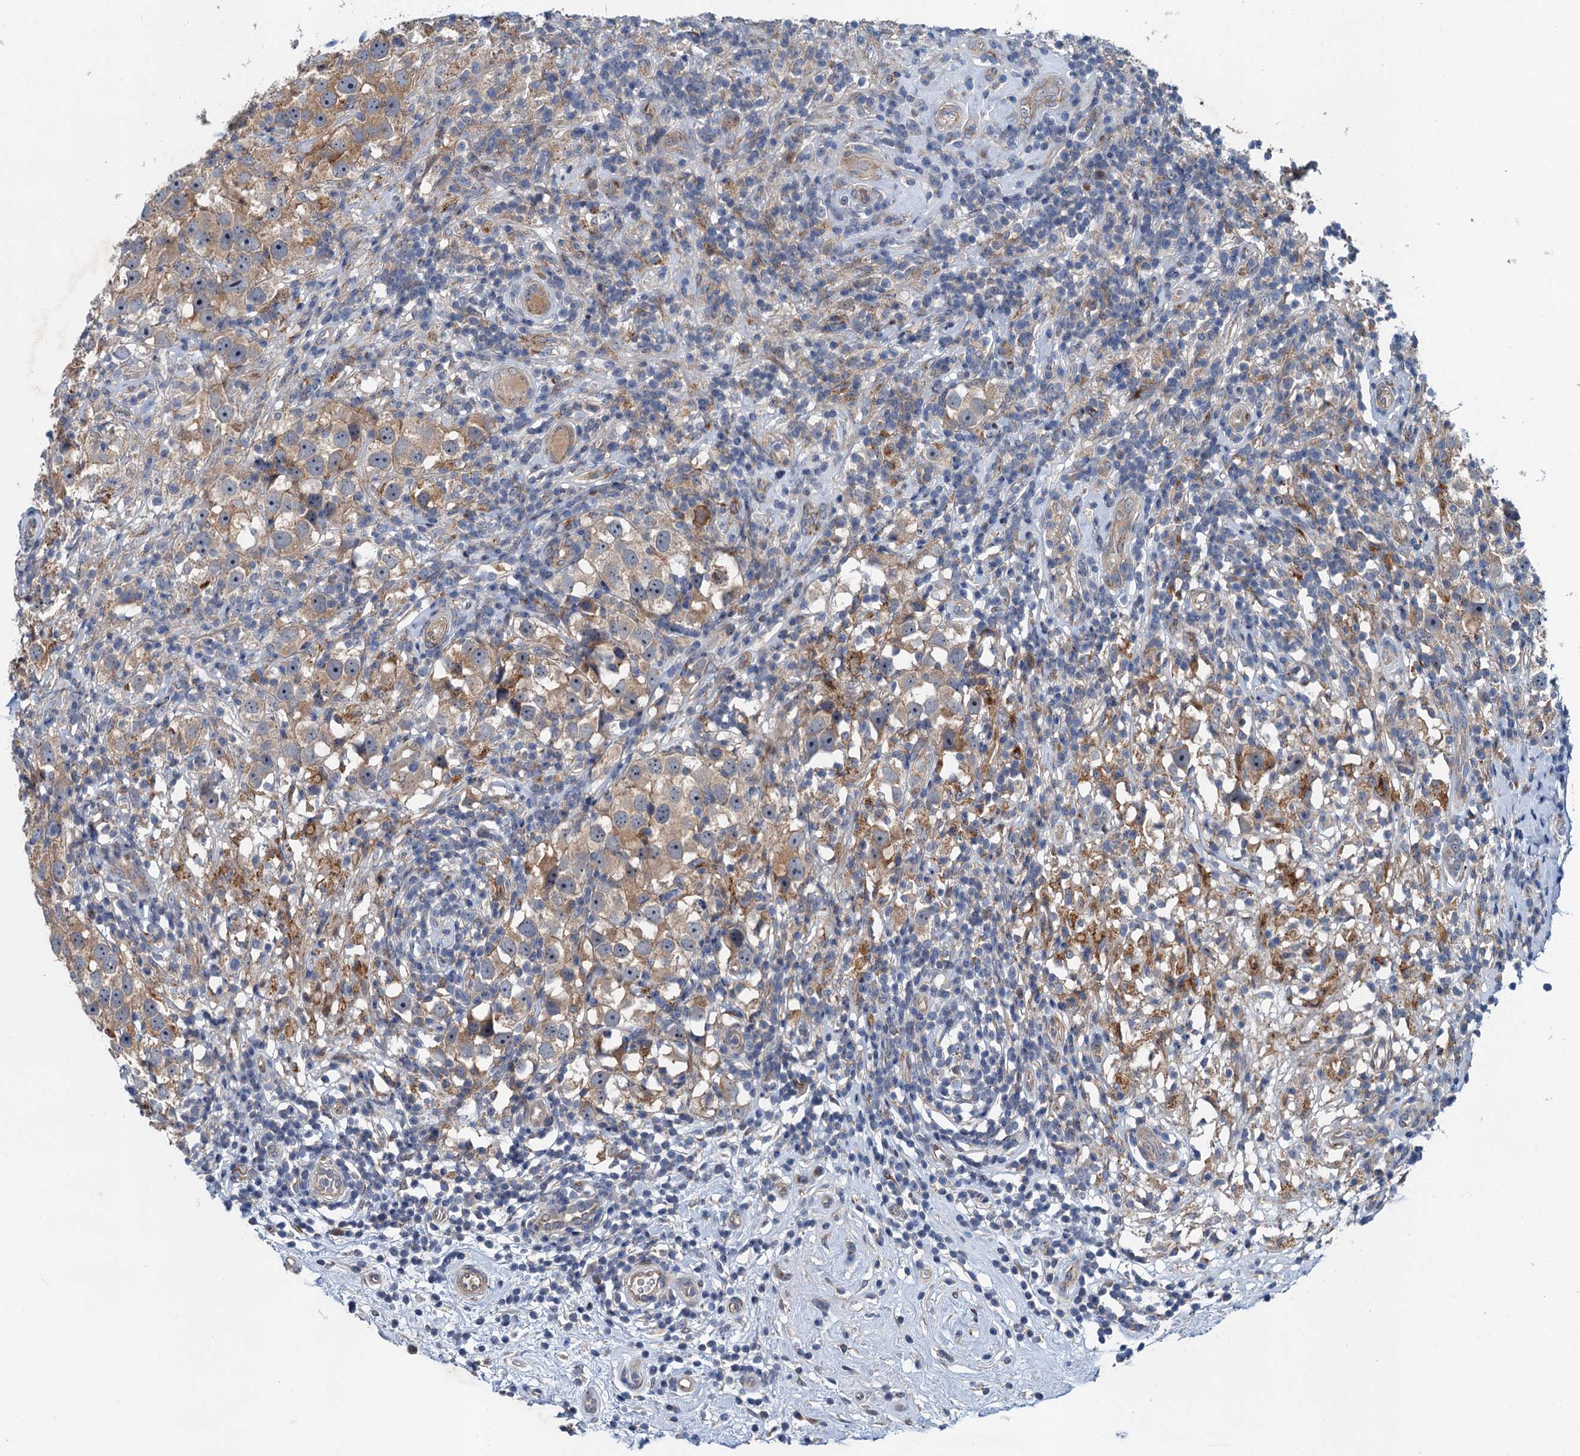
{"staining": {"intensity": "weak", "quantity": "<25%", "location": "cytoplasmic/membranous"}, "tissue": "testis cancer", "cell_type": "Tumor cells", "image_type": "cancer", "snomed": [{"axis": "morphology", "description": "Seminoma, NOS"}, {"axis": "topography", "description": "Testis"}], "caption": "There is no significant positivity in tumor cells of testis cancer (seminoma). (DAB (3,3'-diaminobenzidine) immunohistochemistry visualized using brightfield microscopy, high magnification).", "gene": "NBEA", "patient": {"sex": "male", "age": 49}}